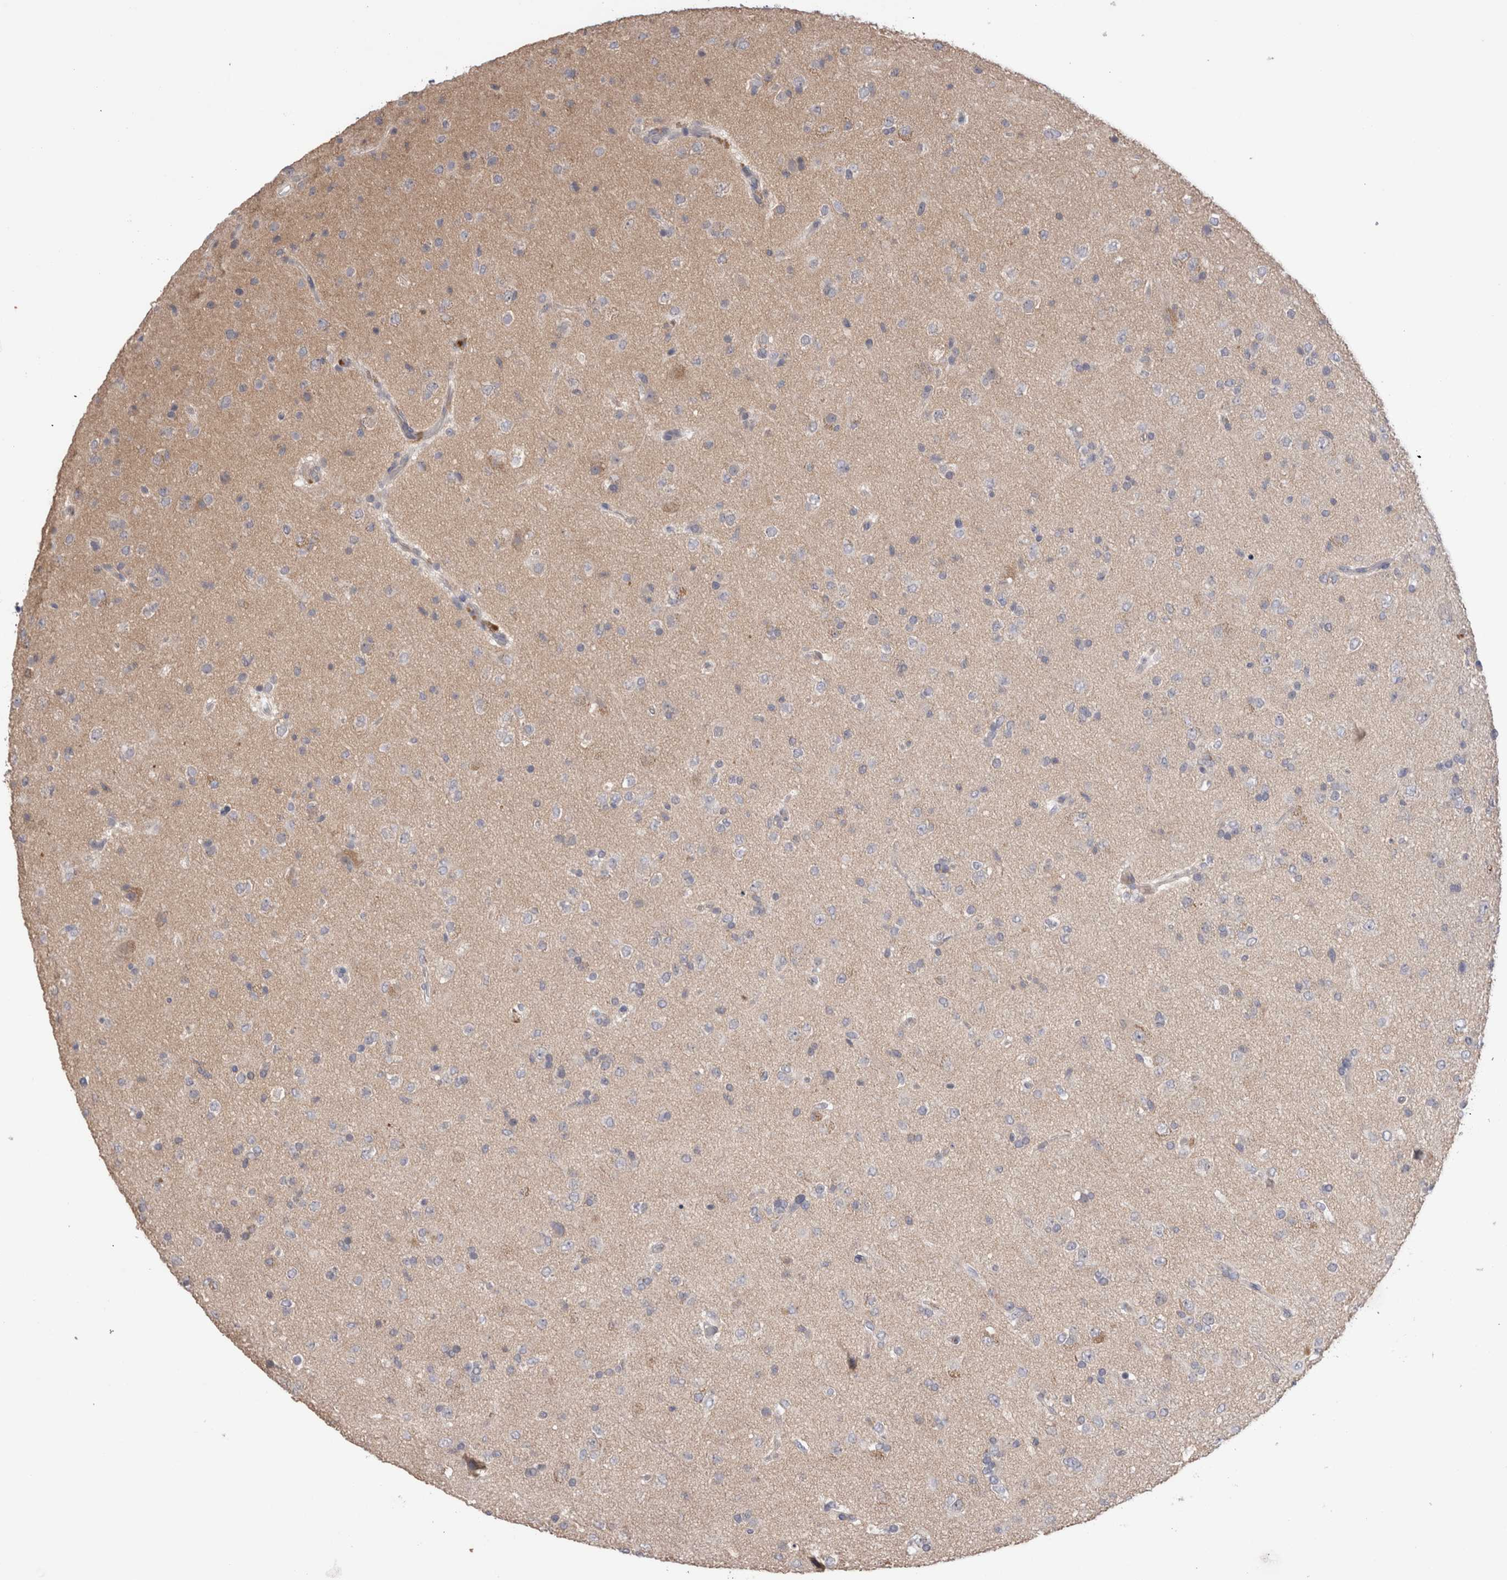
{"staining": {"intensity": "negative", "quantity": "none", "location": "none"}, "tissue": "glioma", "cell_type": "Tumor cells", "image_type": "cancer", "snomed": [{"axis": "morphology", "description": "Glioma, malignant, Low grade"}, {"axis": "topography", "description": "Brain"}], "caption": "Low-grade glioma (malignant) was stained to show a protein in brown. There is no significant expression in tumor cells.", "gene": "OTOR", "patient": {"sex": "male", "age": 65}}